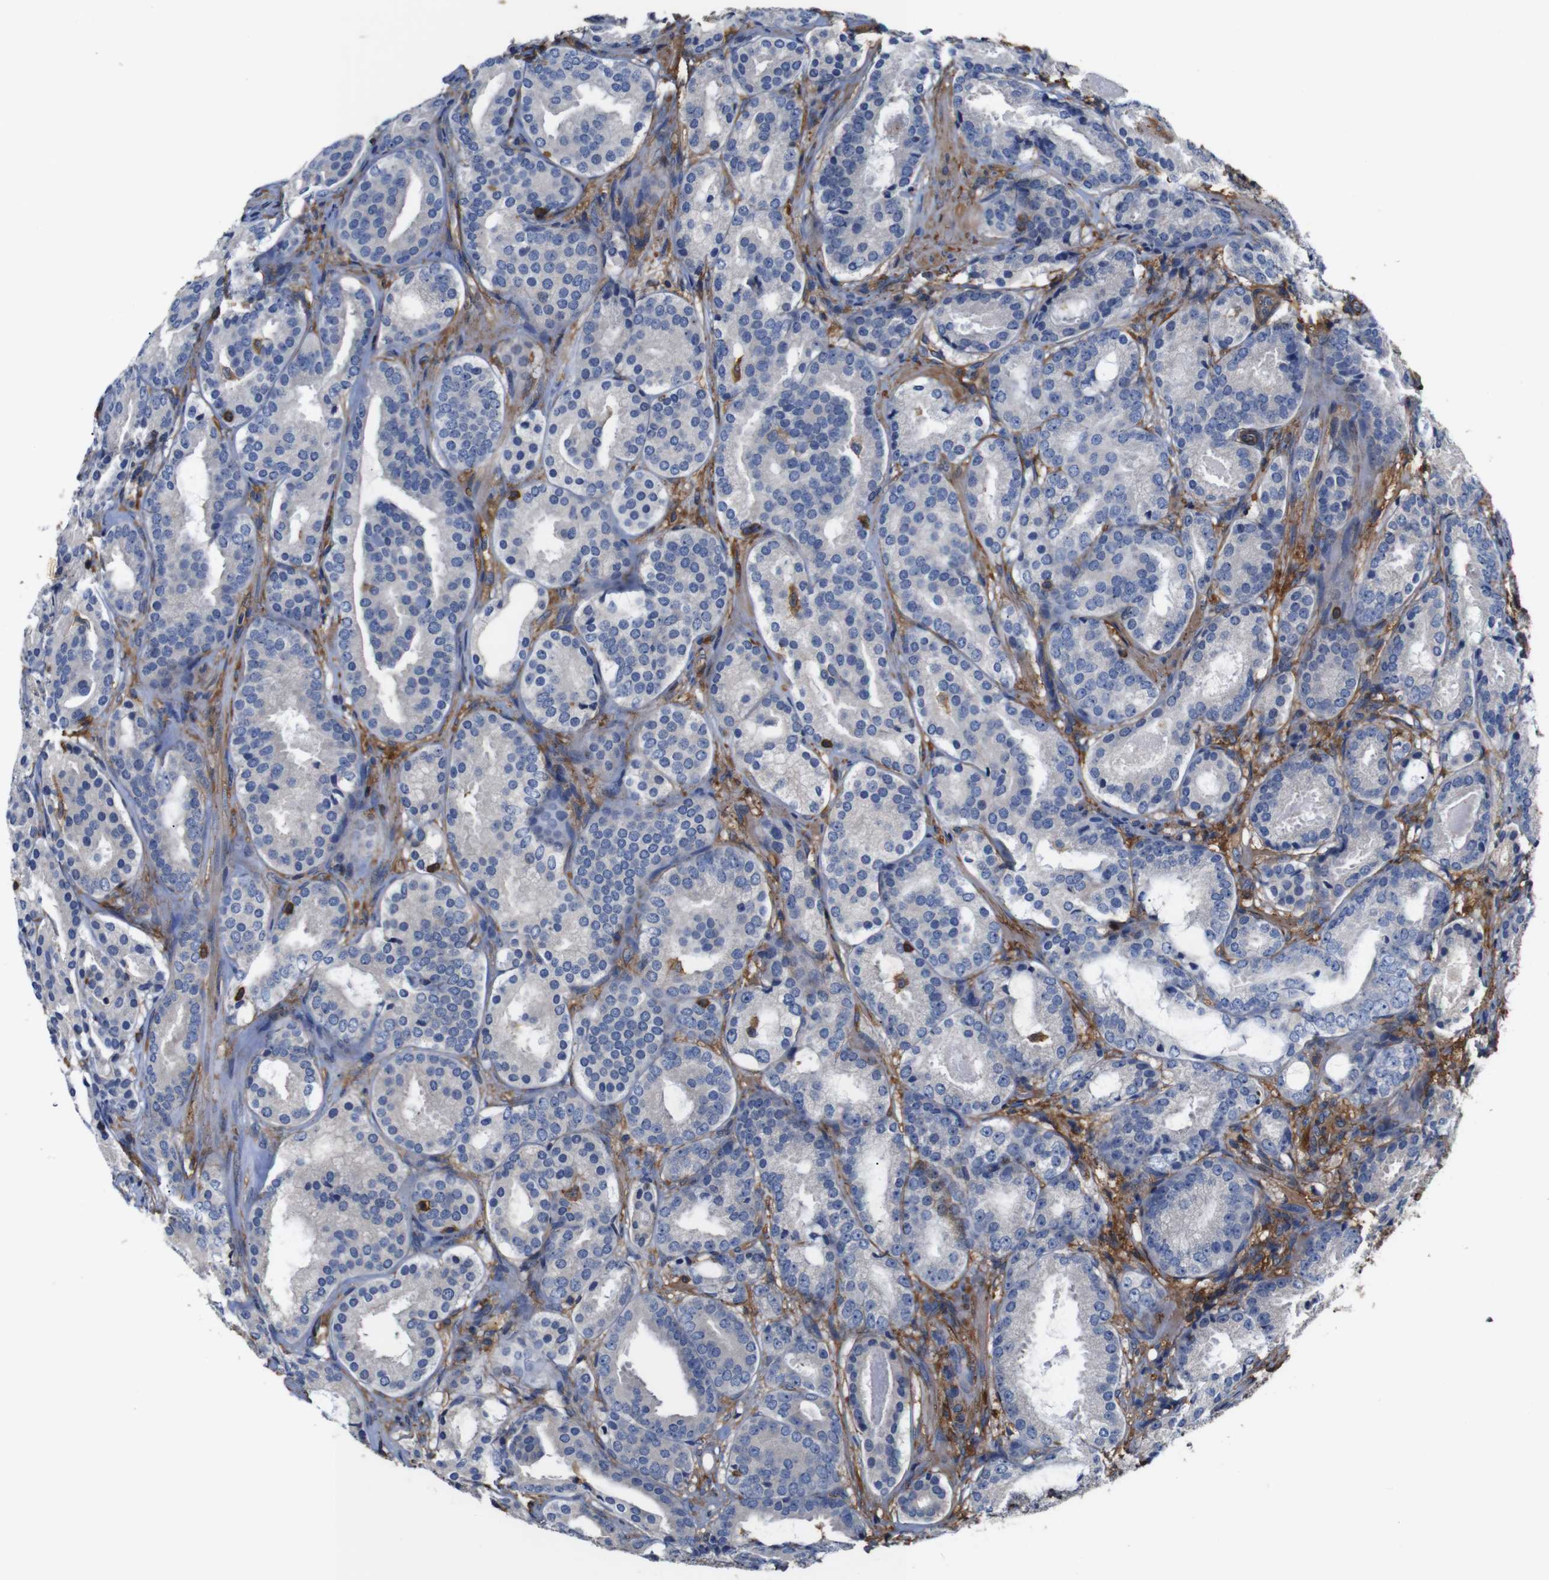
{"staining": {"intensity": "negative", "quantity": "none", "location": "none"}, "tissue": "prostate cancer", "cell_type": "Tumor cells", "image_type": "cancer", "snomed": [{"axis": "morphology", "description": "Adenocarcinoma, Low grade"}, {"axis": "topography", "description": "Prostate"}], "caption": "Tumor cells are negative for brown protein staining in prostate cancer (adenocarcinoma (low-grade)). (Immunohistochemistry, brightfield microscopy, high magnification).", "gene": "PI4KA", "patient": {"sex": "male", "age": 69}}